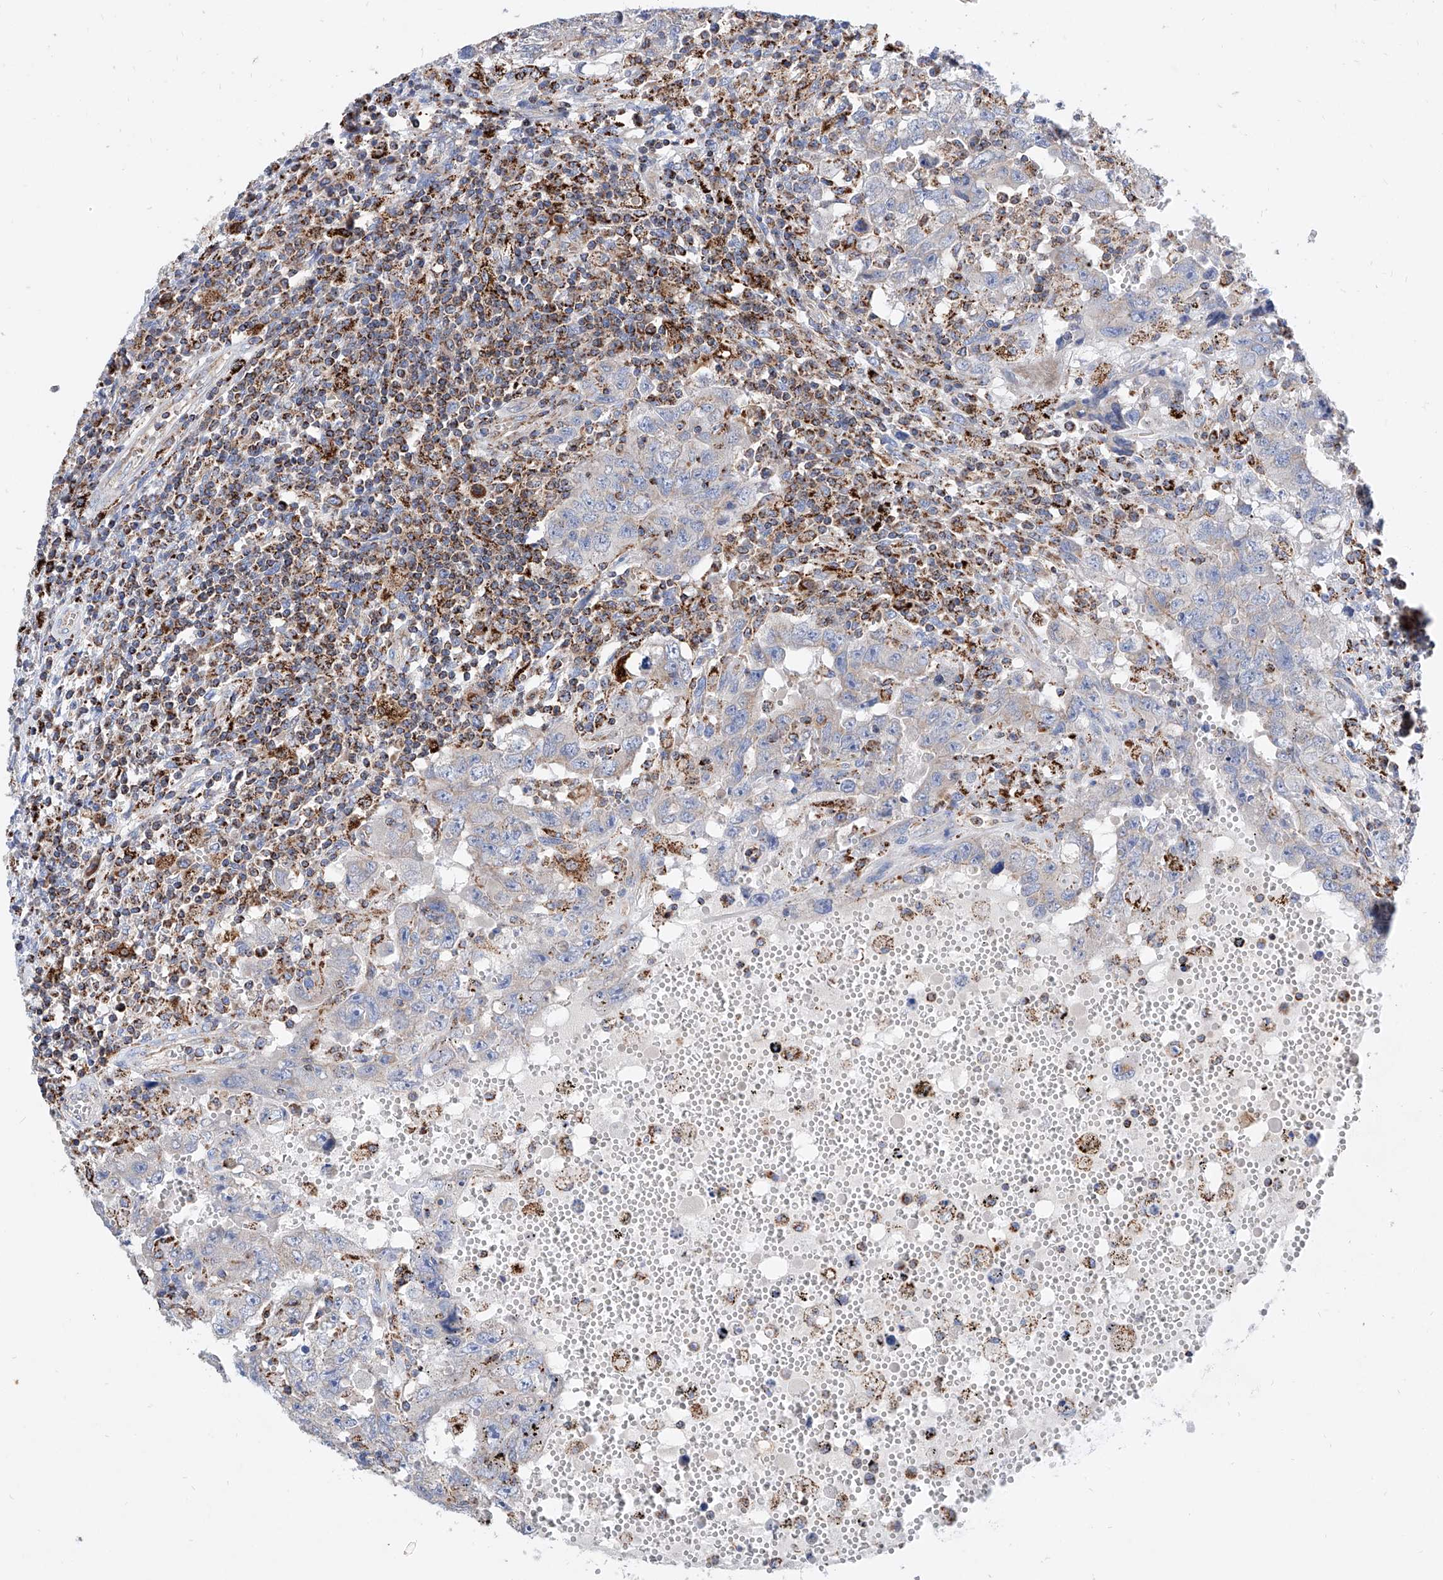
{"staining": {"intensity": "weak", "quantity": "<25%", "location": "cytoplasmic/membranous"}, "tissue": "testis cancer", "cell_type": "Tumor cells", "image_type": "cancer", "snomed": [{"axis": "morphology", "description": "Carcinoma, Embryonal, NOS"}, {"axis": "topography", "description": "Testis"}], "caption": "Human testis cancer stained for a protein using IHC reveals no positivity in tumor cells.", "gene": "CPNE5", "patient": {"sex": "male", "age": 26}}